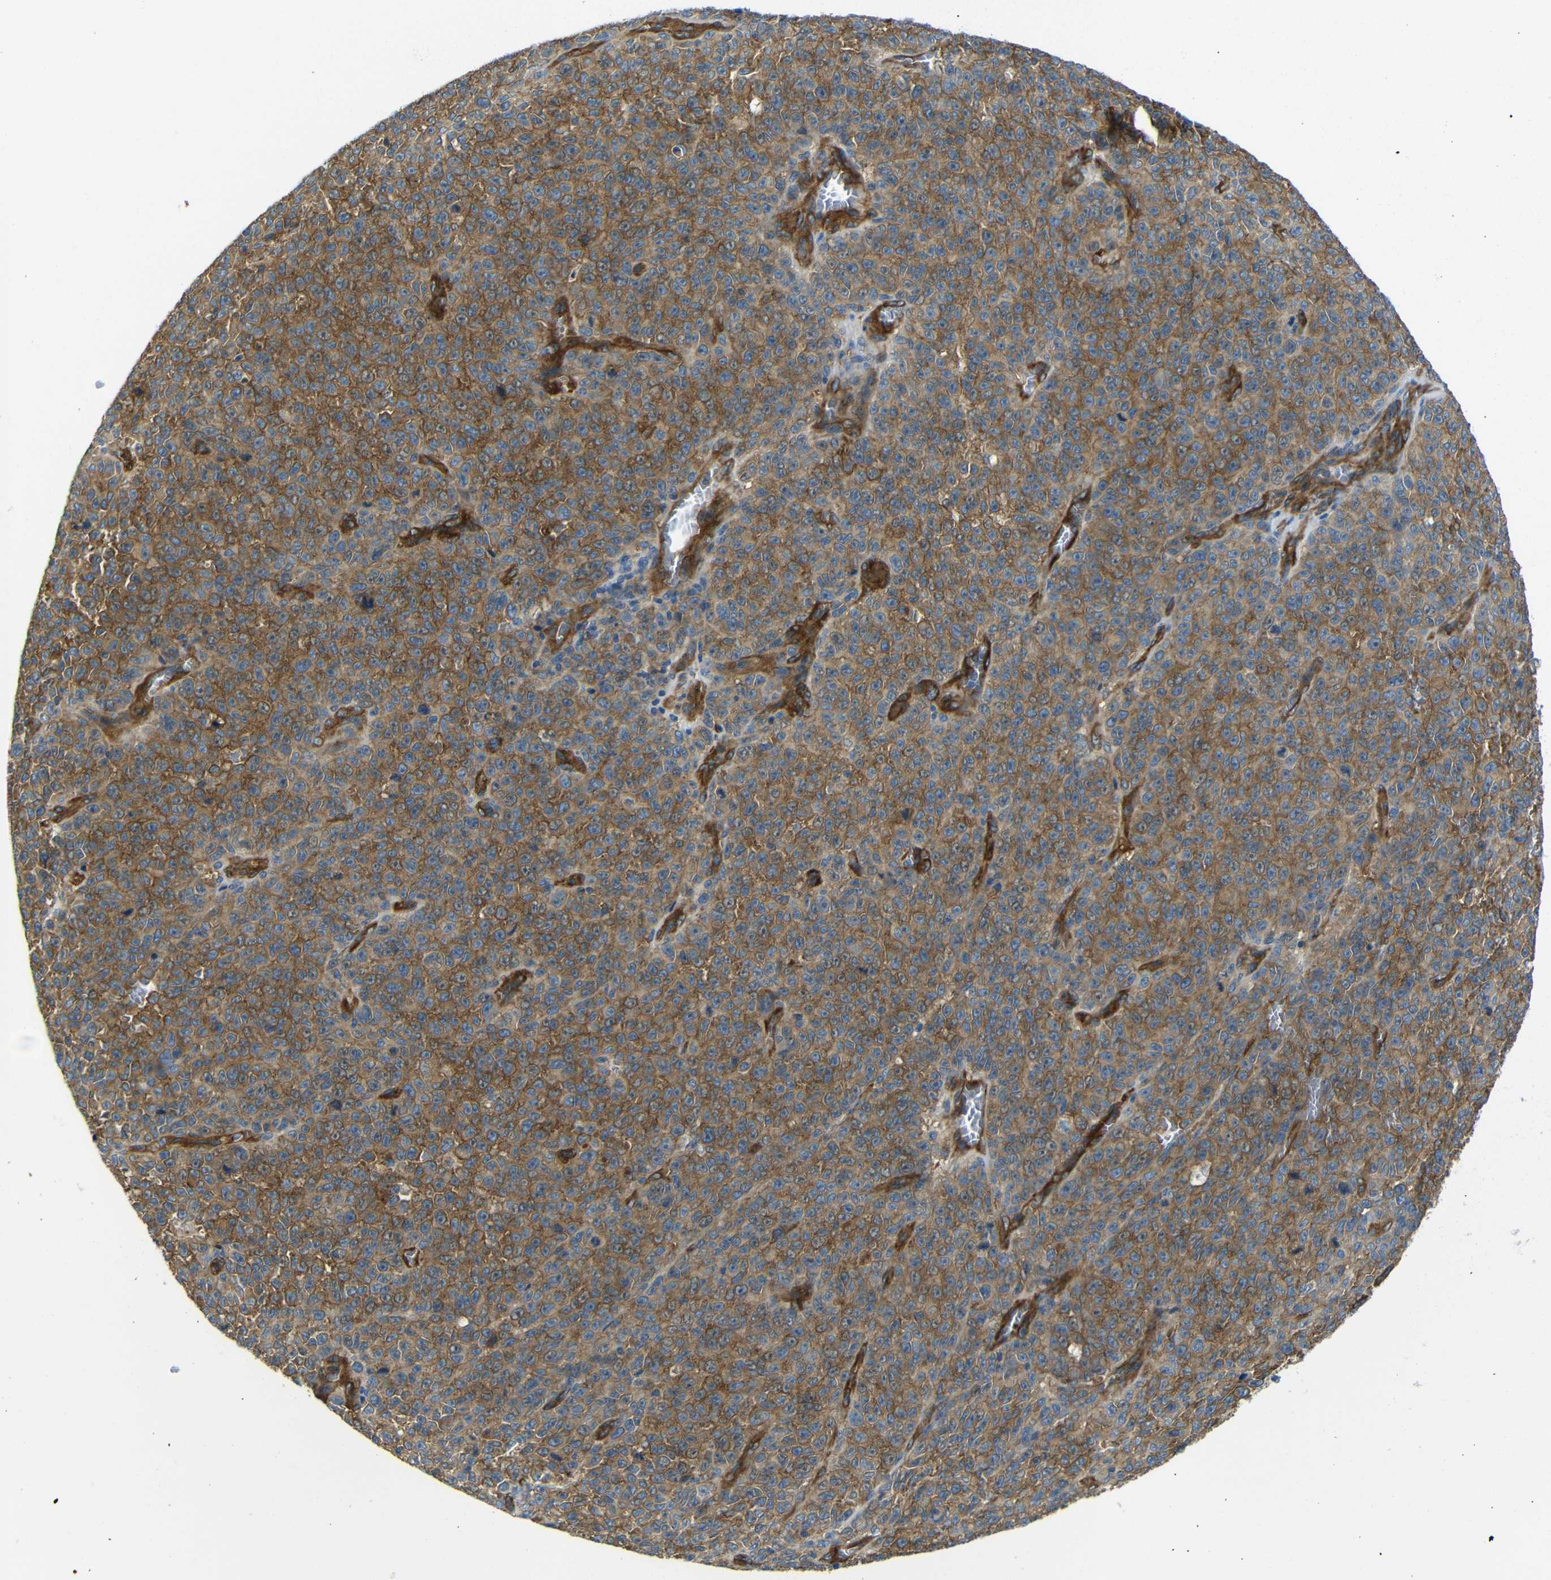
{"staining": {"intensity": "moderate", "quantity": ">75%", "location": "cytoplasmic/membranous"}, "tissue": "melanoma", "cell_type": "Tumor cells", "image_type": "cancer", "snomed": [{"axis": "morphology", "description": "Malignant melanoma, NOS"}, {"axis": "topography", "description": "Skin"}], "caption": "There is medium levels of moderate cytoplasmic/membranous staining in tumor cells of malignant melanoma, as demonstrated by immunohistochemical staining (brown color).", "gene": "MYO1B", "patient": {"sex": "female", "age": 82}}